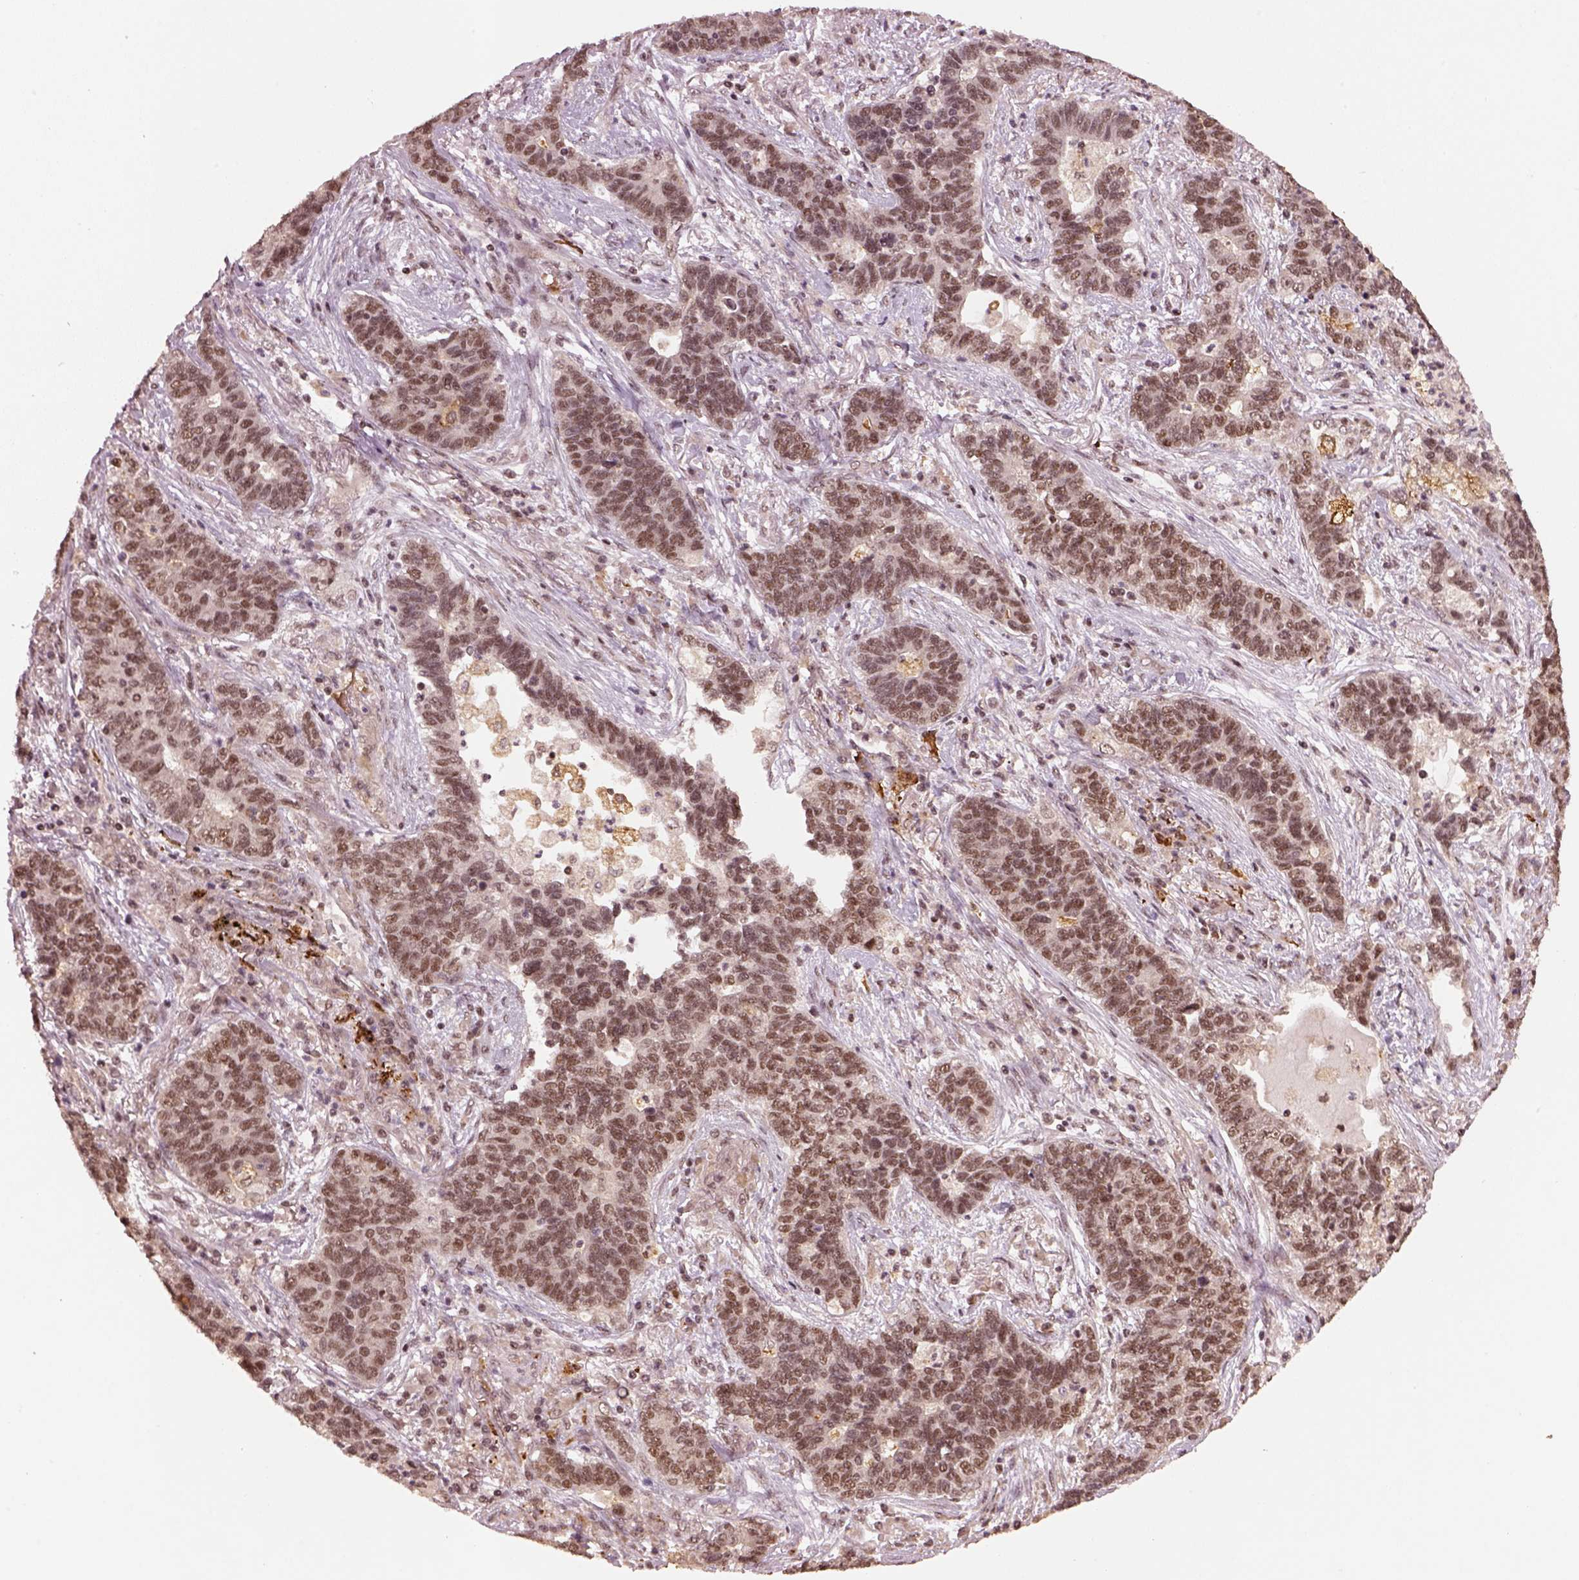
{"staining": {"intensity": "moderate", "quantity": ">75%", "location": "nuclear"}, "tissue": "lung cancer", "cell_type": "Tumor cells", "image_type": "cancer", "snomed": [{"axis": "morphology", "description": "Adenocarcinoma, NOS"}, {"axis": "topography", "description": "Lung"}], "caption": "Protein expression analysis of human lung adenocarcinoma reveals moderate nuclear expression in about >75% of tumor cells.", "gene": "BRD9", "patient": {"sex": "female", "age": 57}}